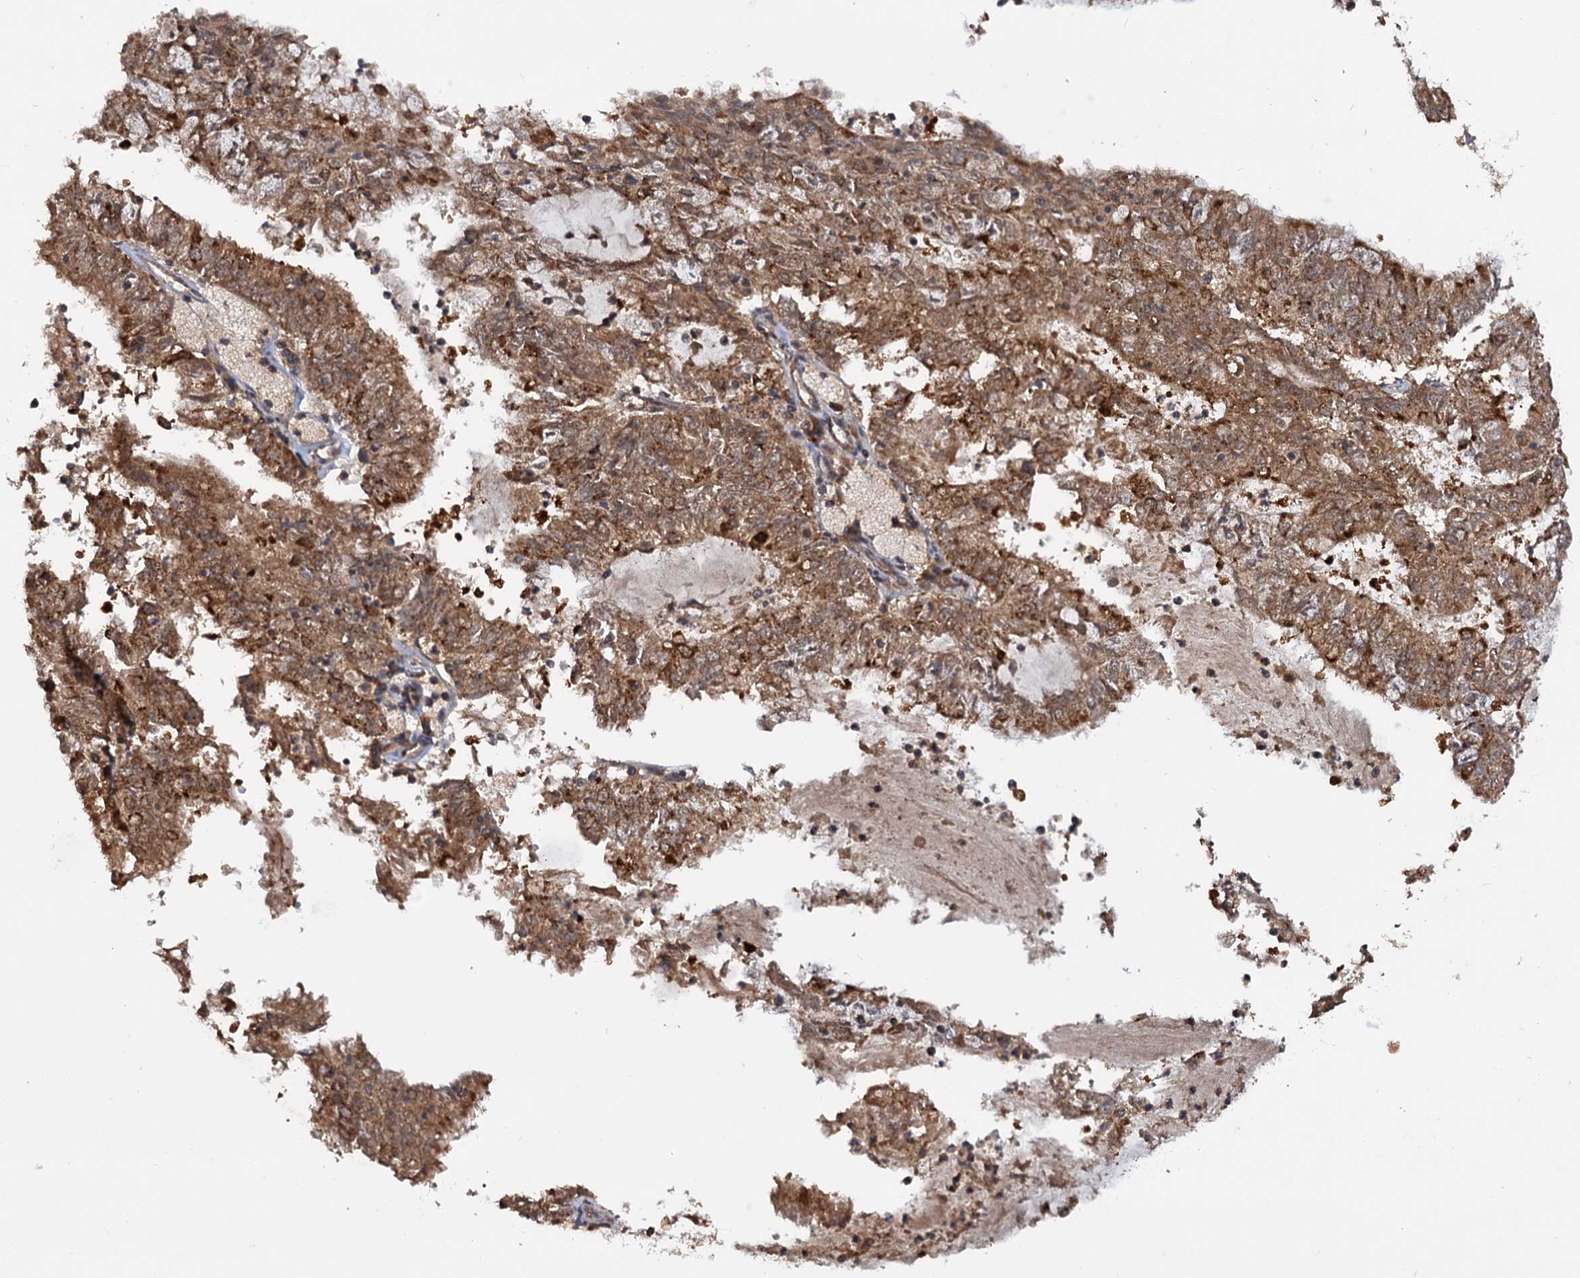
{"staining": {"intensity": "moderate", "quantity": ">75%", "location": "cytoplasmic/membranous"}, "tissue": "endometrial cancer", "cell_type": "Tumor cells", "image_type": "cancer", "snomed": [{"axis": "morphology", "description": "Adenocarcinoma, NOS"}, {"axis": "topography", "description": "Endometrium"}], "caption": "Moderate cytoplasmic/membranous protein expression is seen in about >75% of tumor cells in endometrial cancer (adenocarcinoma).", "gene": "CEP76", "patient": {"sex": "female", "age": 57}}